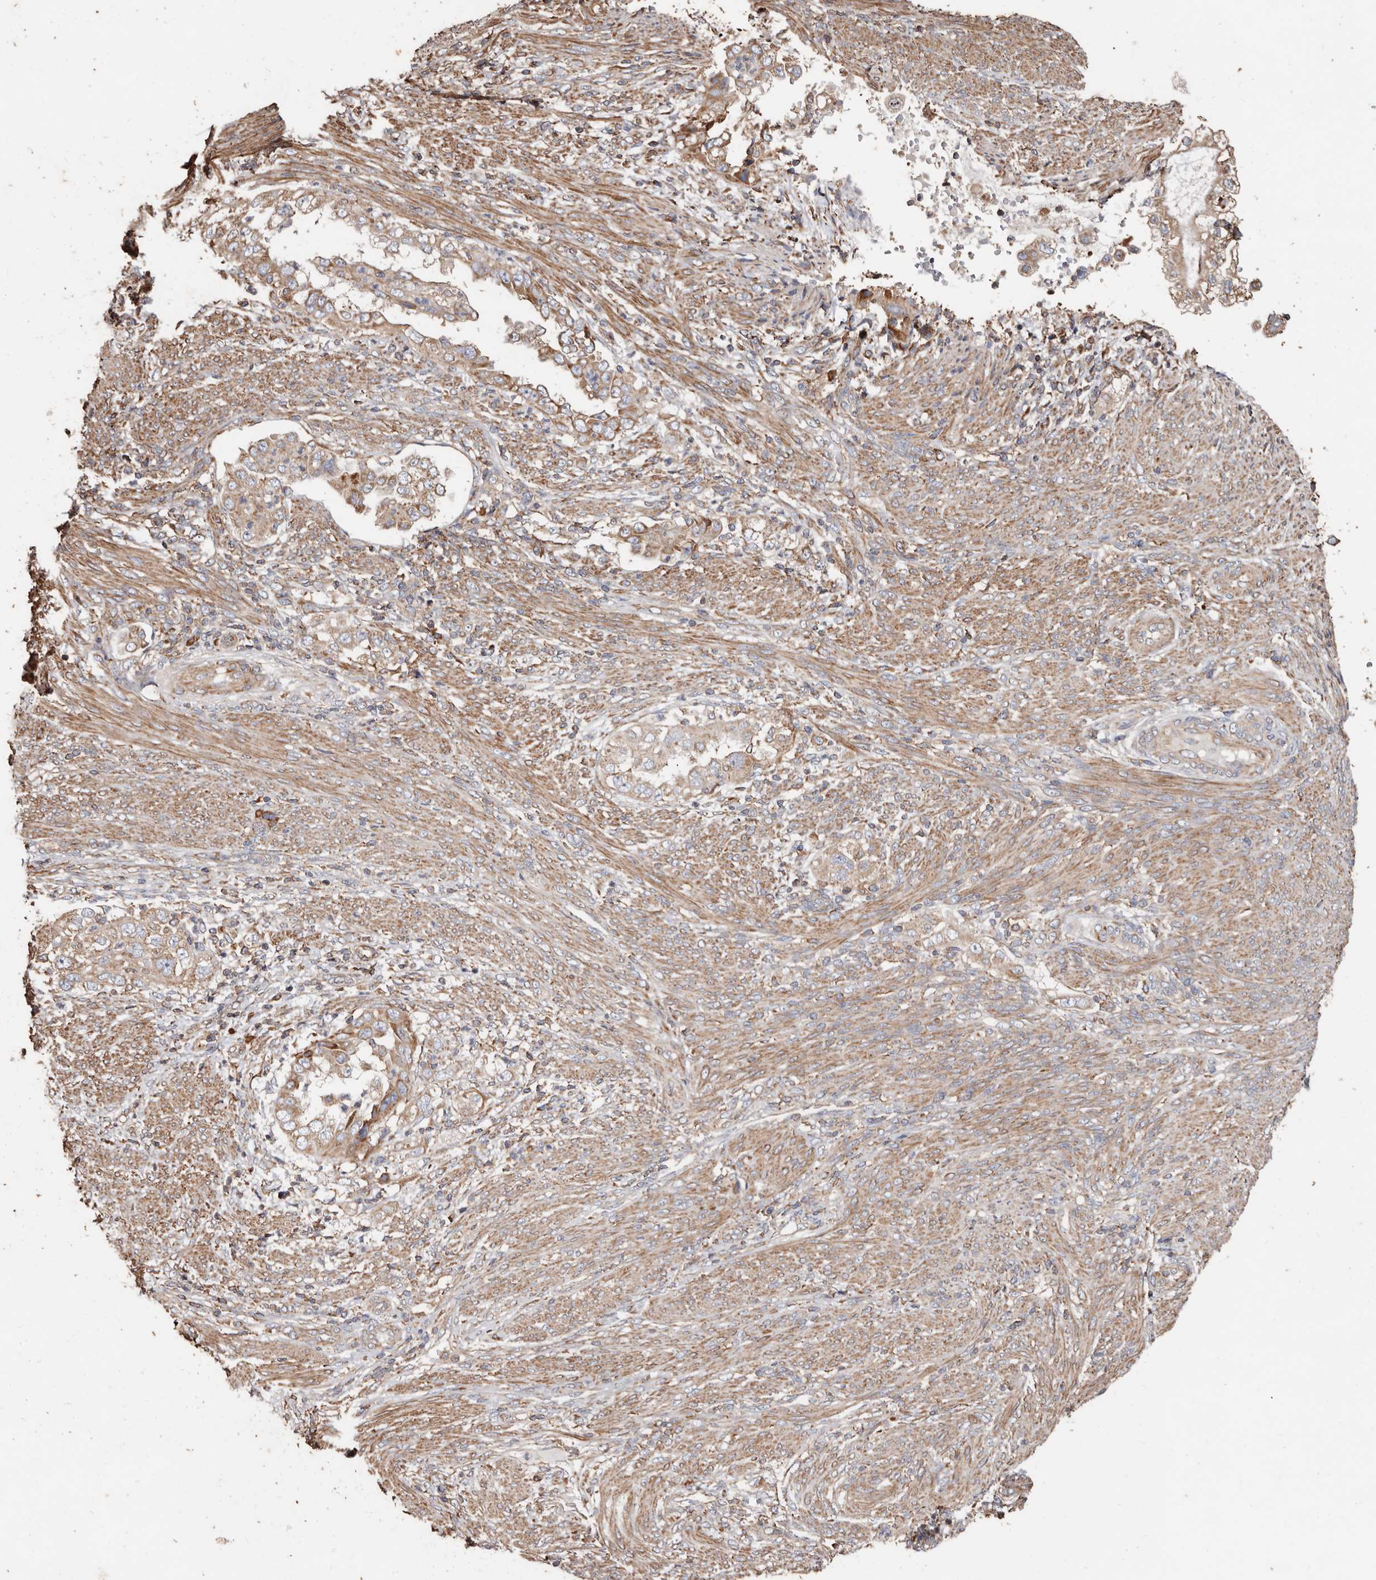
{"staining": {"intensity": "moderate", "quantity": ">75%", "location": "cytoplasmic/membranous"}, "tissue": "endometrial cancer", "cell_type": "Tumor cells", "image_type": "cancer", "snomed": [{"axis": "morphology", "description": "Adenocarcinoma, NOS"}, {"axis": "topography", "description": "Endometrium"}], "caption": "IHC image of human endometrial cancer (adenocarcinoma) stained for a protein (brown), which exhibits medium levels of moderate cytoplasmic/membranous staining in approximately >75% of tumor cells.", "gene": "OSGIN2", "patient": {"sex": "female", "age": 85}}